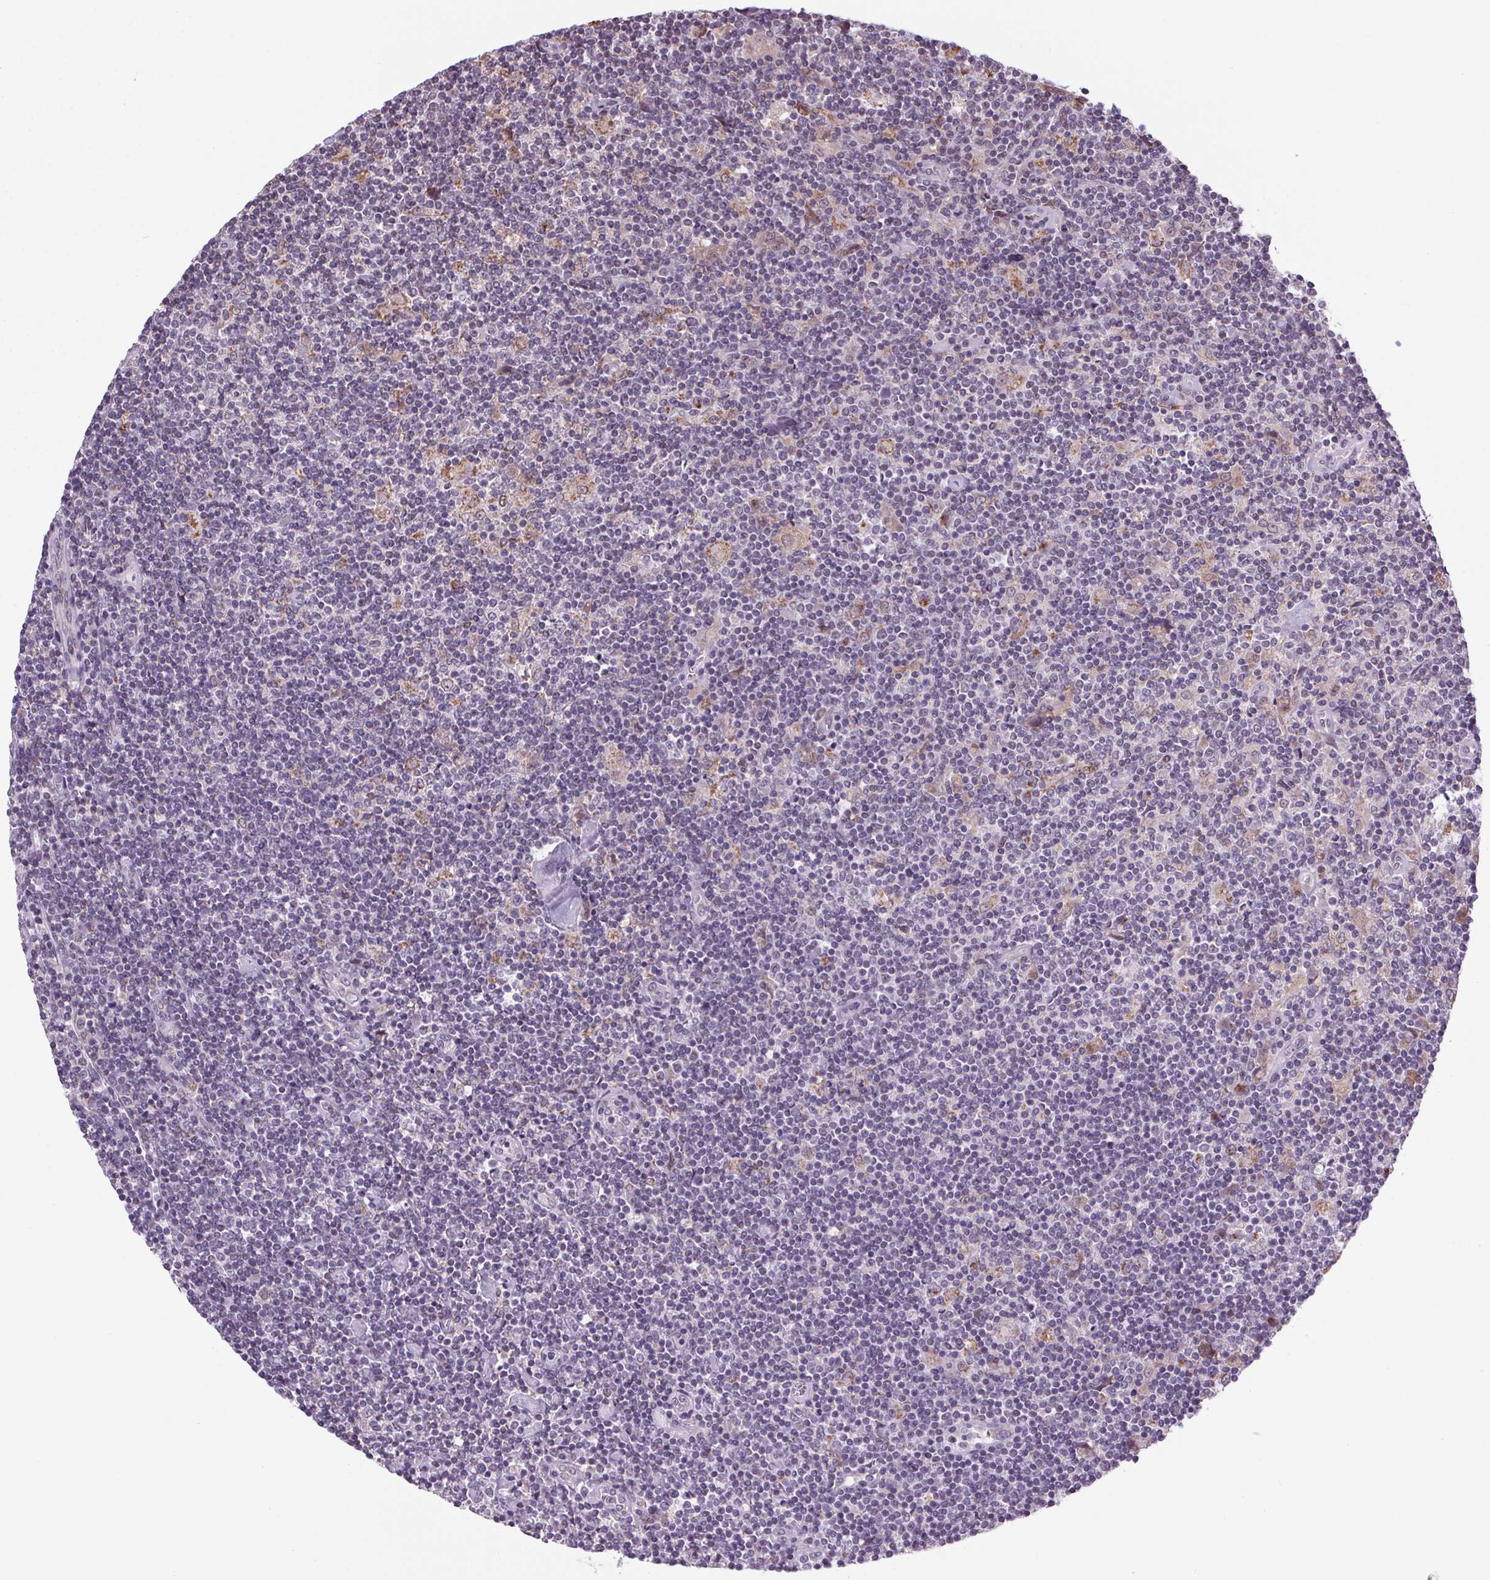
{"staining": {"intensity": "negative", "quantity": "none", "location": "none"}, "tissue": "lymphoma", "cell_type": "Tumor cells", "image_type": "cancer", "snomed": [{"axis": "morphology", "description": "Hodgkin's disease, NOS"}, {"axis": "topography", "description": "Lymph node"}], "caption": "Protein analysis of lymphoma demonstrates no significant positivity in tumor cells.", "gene": "AKR1E2", "patient": {"sex": "male", "age": 40}}